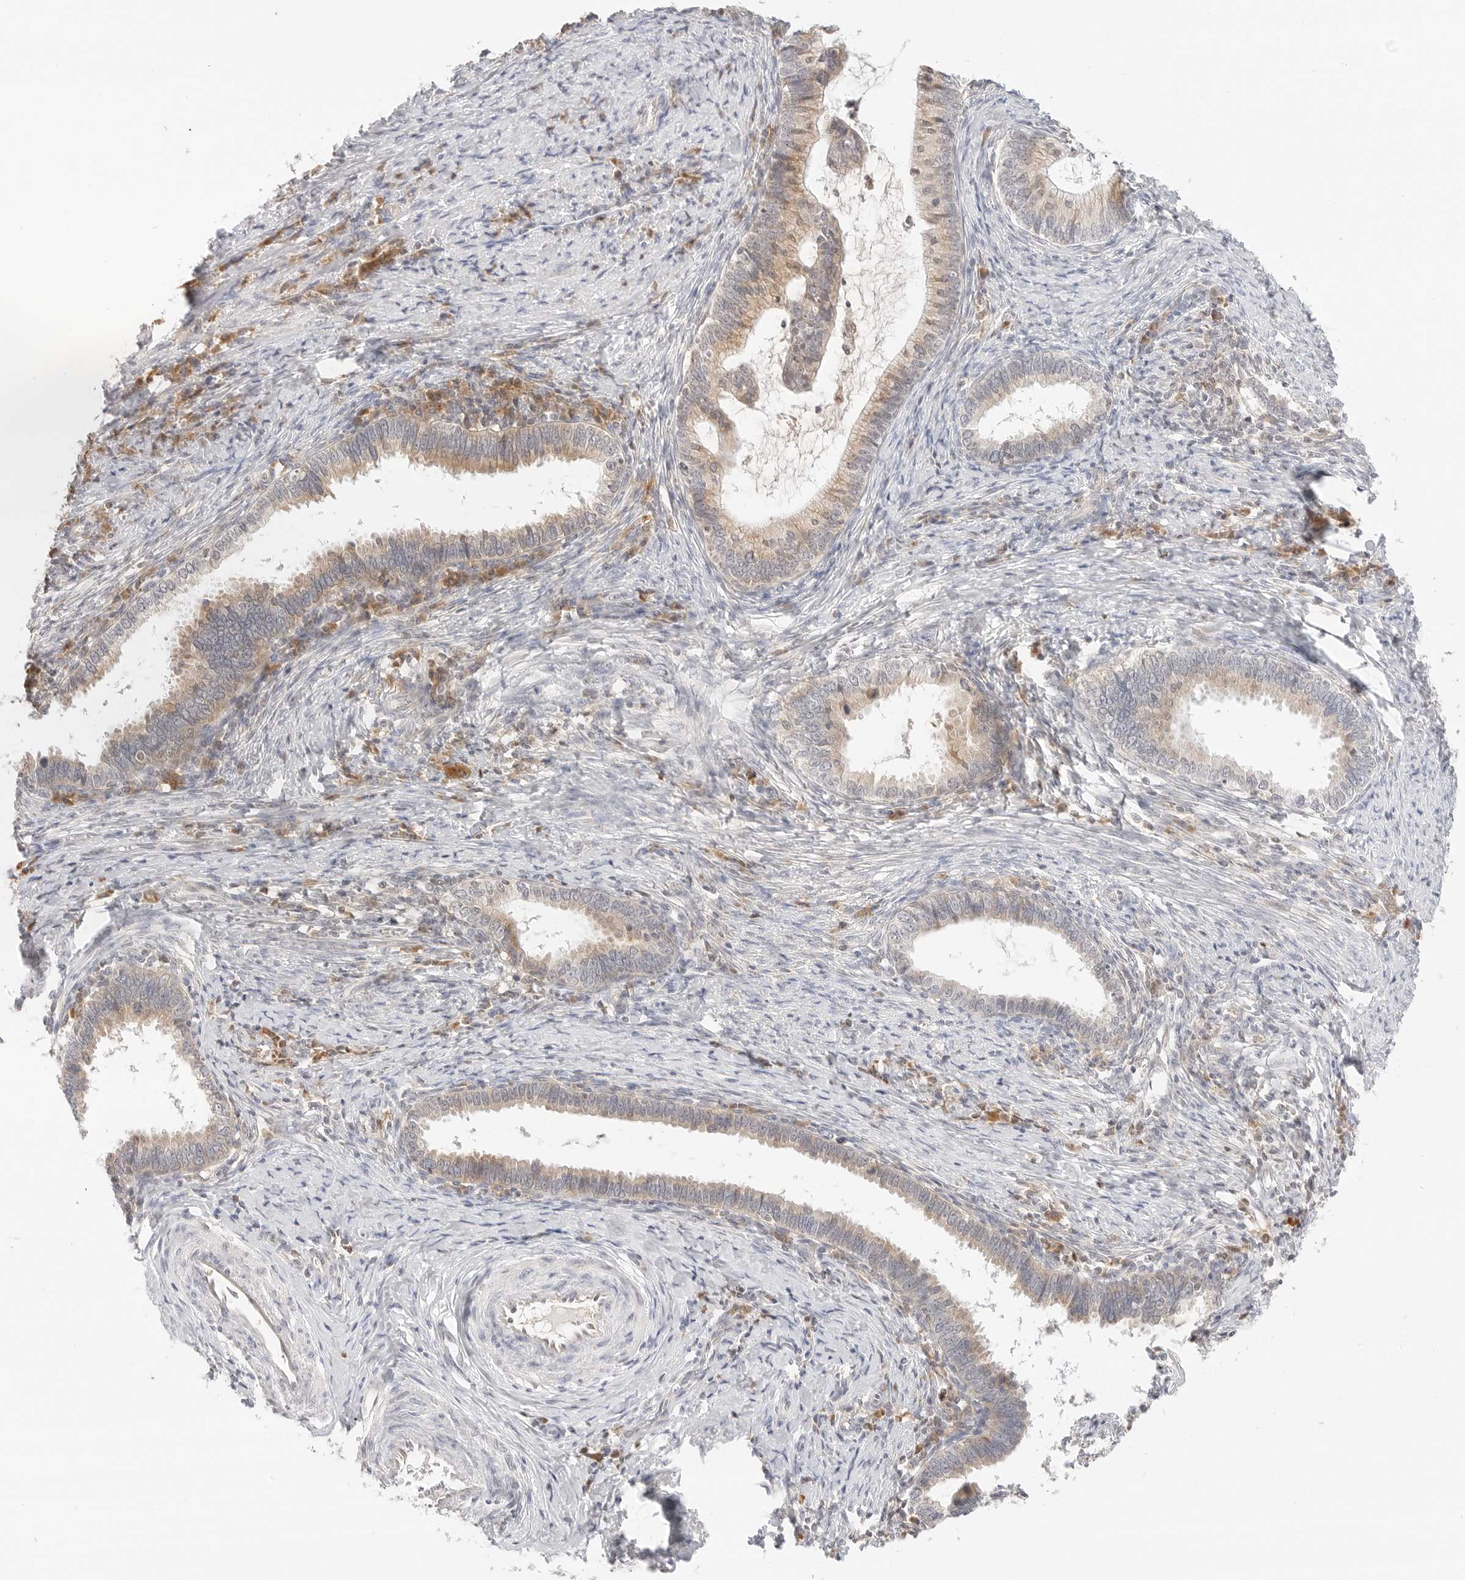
{"staining": {"intensity": "weak", "quantity": "25%-75%", "location": "cytoplasmic/membranous"}, "tissue": "cervical cancer", "cell_type": "Tumor cells", "image_type": "cancer", "snomed": [{"axis": "morphology", "description": "Adenocarcinoma, NOS"}, {"axis": "topography", "description": "Cervix"}], "caption": "Immunohistochemistry (DAB) staining of human cervical cancer (adenocarcinoma) exhibits weak cytoplasmic/membranous protein positivity in approximately 25%-75% of tumor cells.", "gene": "ERO1B", "patient": {"sex": "female", "age": 36}}